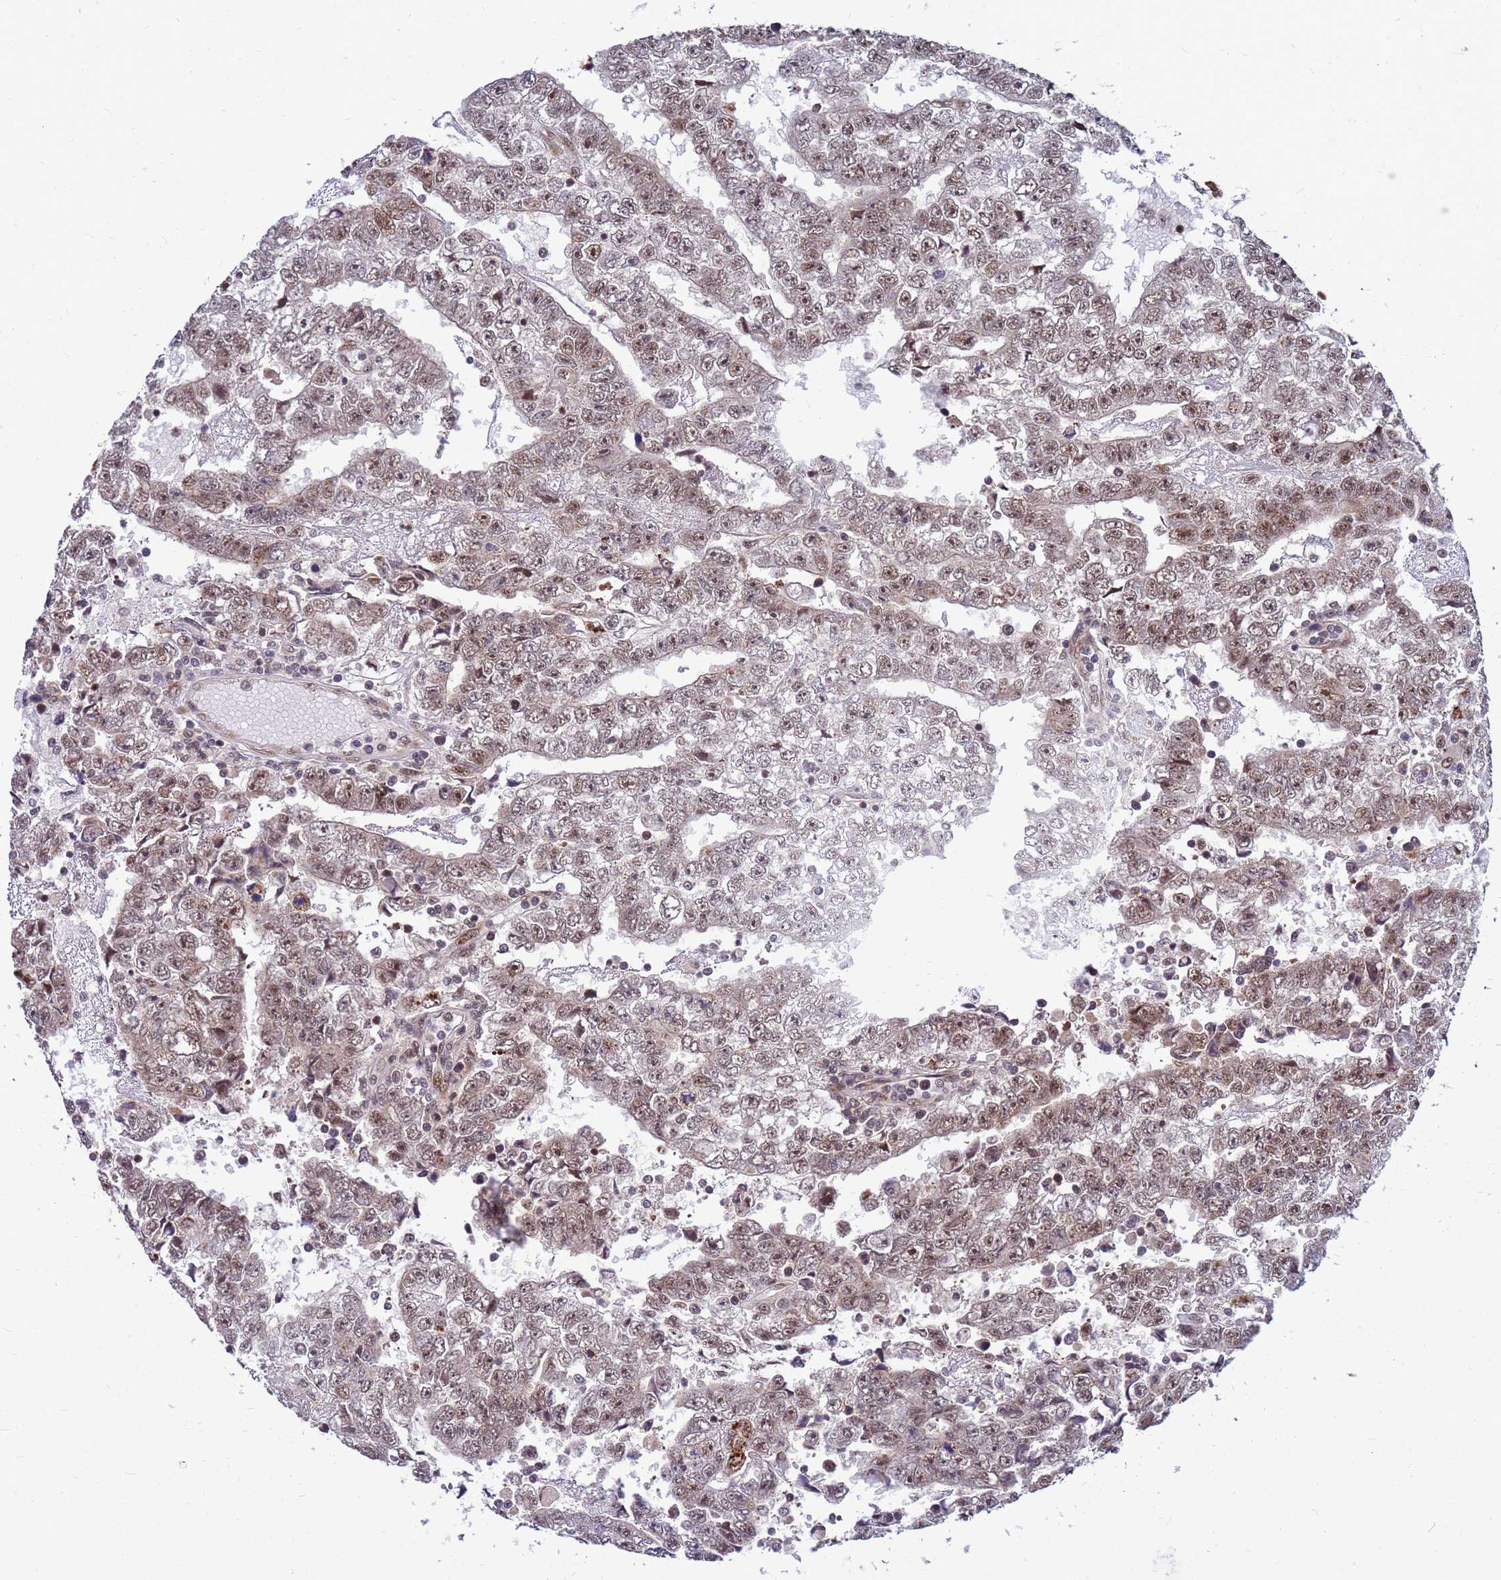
{"staining": {"intensity": "weak", "quantity": "25%-75%", "location": "nuclear"}, "tissue": "testis cancer", "cell_type": "Tumor cells", "image_type": "cancer", "snomed": [{"axis": "morphology", "description": "Carcinoma, Embryonal, NOS"}, {"axis": "topography", "description": "Testis"}], "caption": "Immunohistochemical staining of testis cancer (embryonal carcinoma) exhibits weak nuclear protein staining in approximately 25%-75% of tumor cells.", "gene": "NCBP2", "patient": {"sex": "male", "age": 25}}